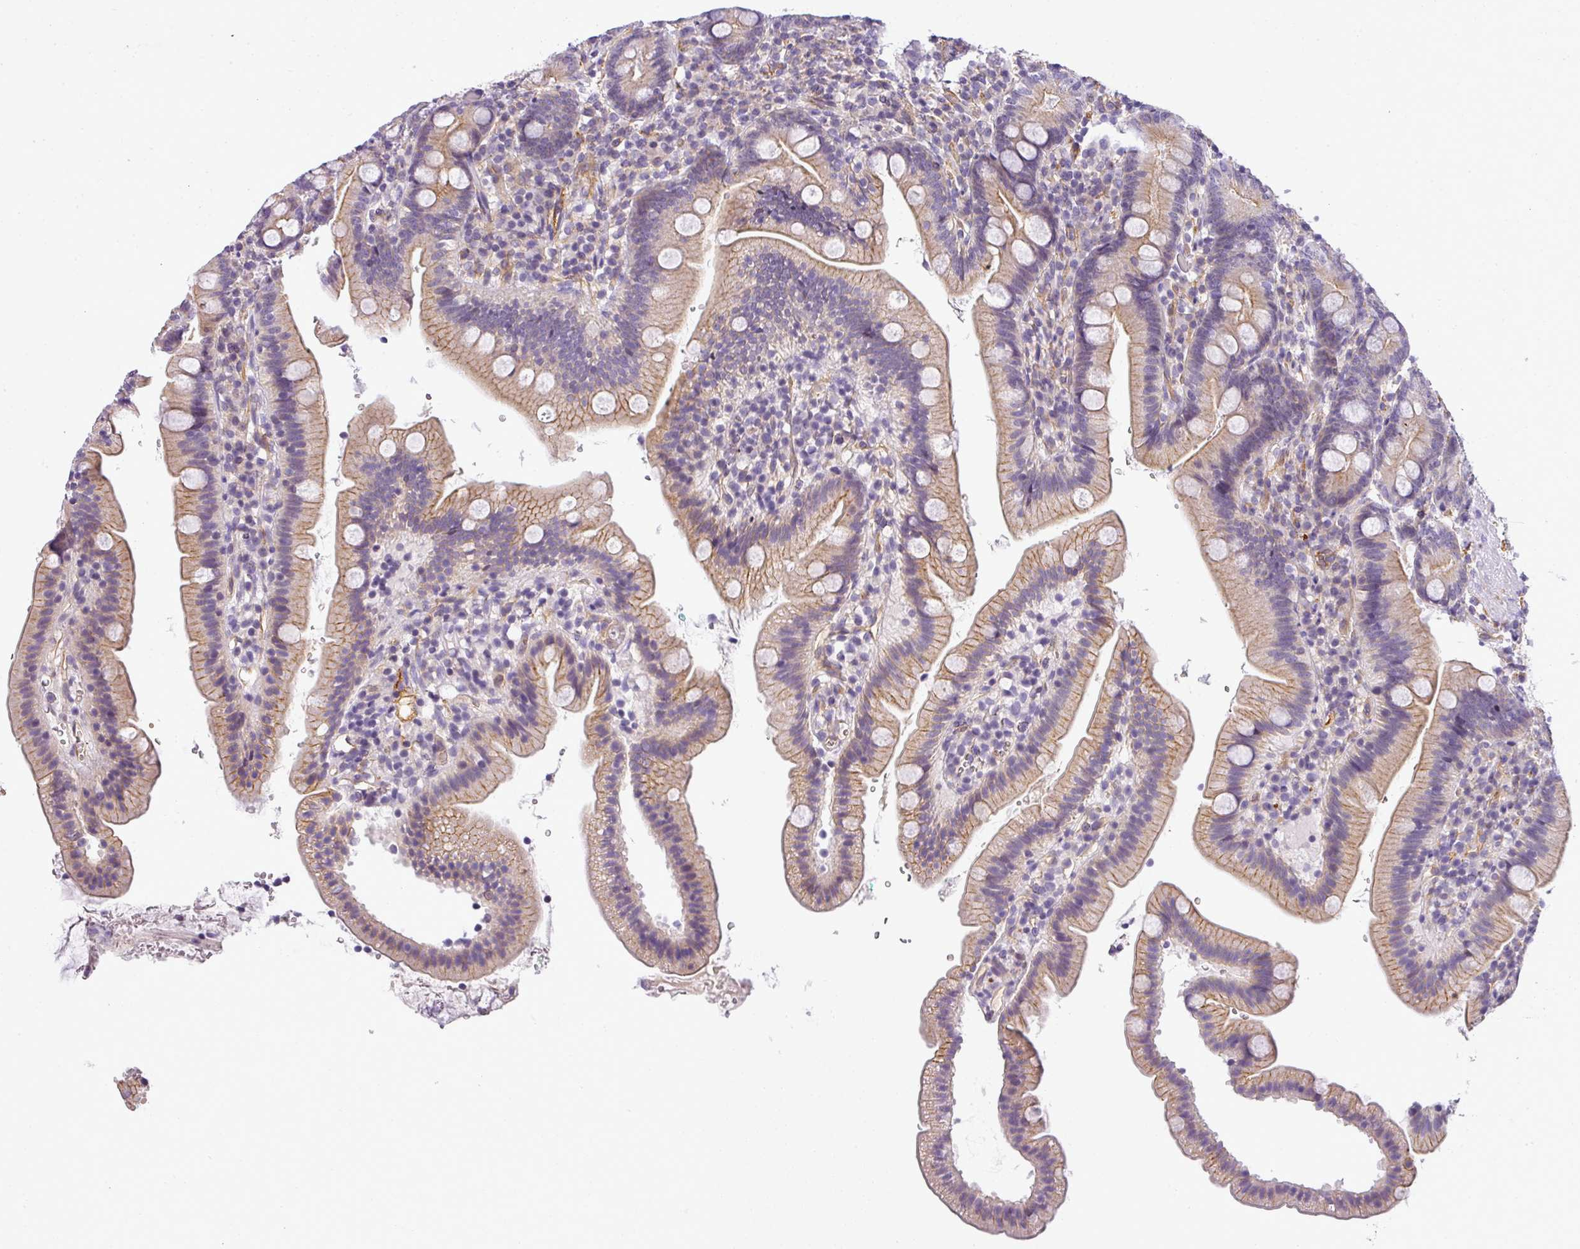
{"staining": {"intensity": "moderate", "quantity": ">75%", "location": "cytoplasmic/membranous"}, "tissue": "duodenum", "cell_type": "Glandular cells", "image_type": "normal", "snomed": [{"axis": "morphology", "description": "Normal tissue, NOS"}, {"axis": "topography", "description": "Duodenum"}], "caption": "Glandular cells show medium levels of moderate cytoplasmic/membranous staining in about >75% of cells in normal human duodenum.", "gene": "OR11H4", "patient": {"sex": "female", "age": 67}}